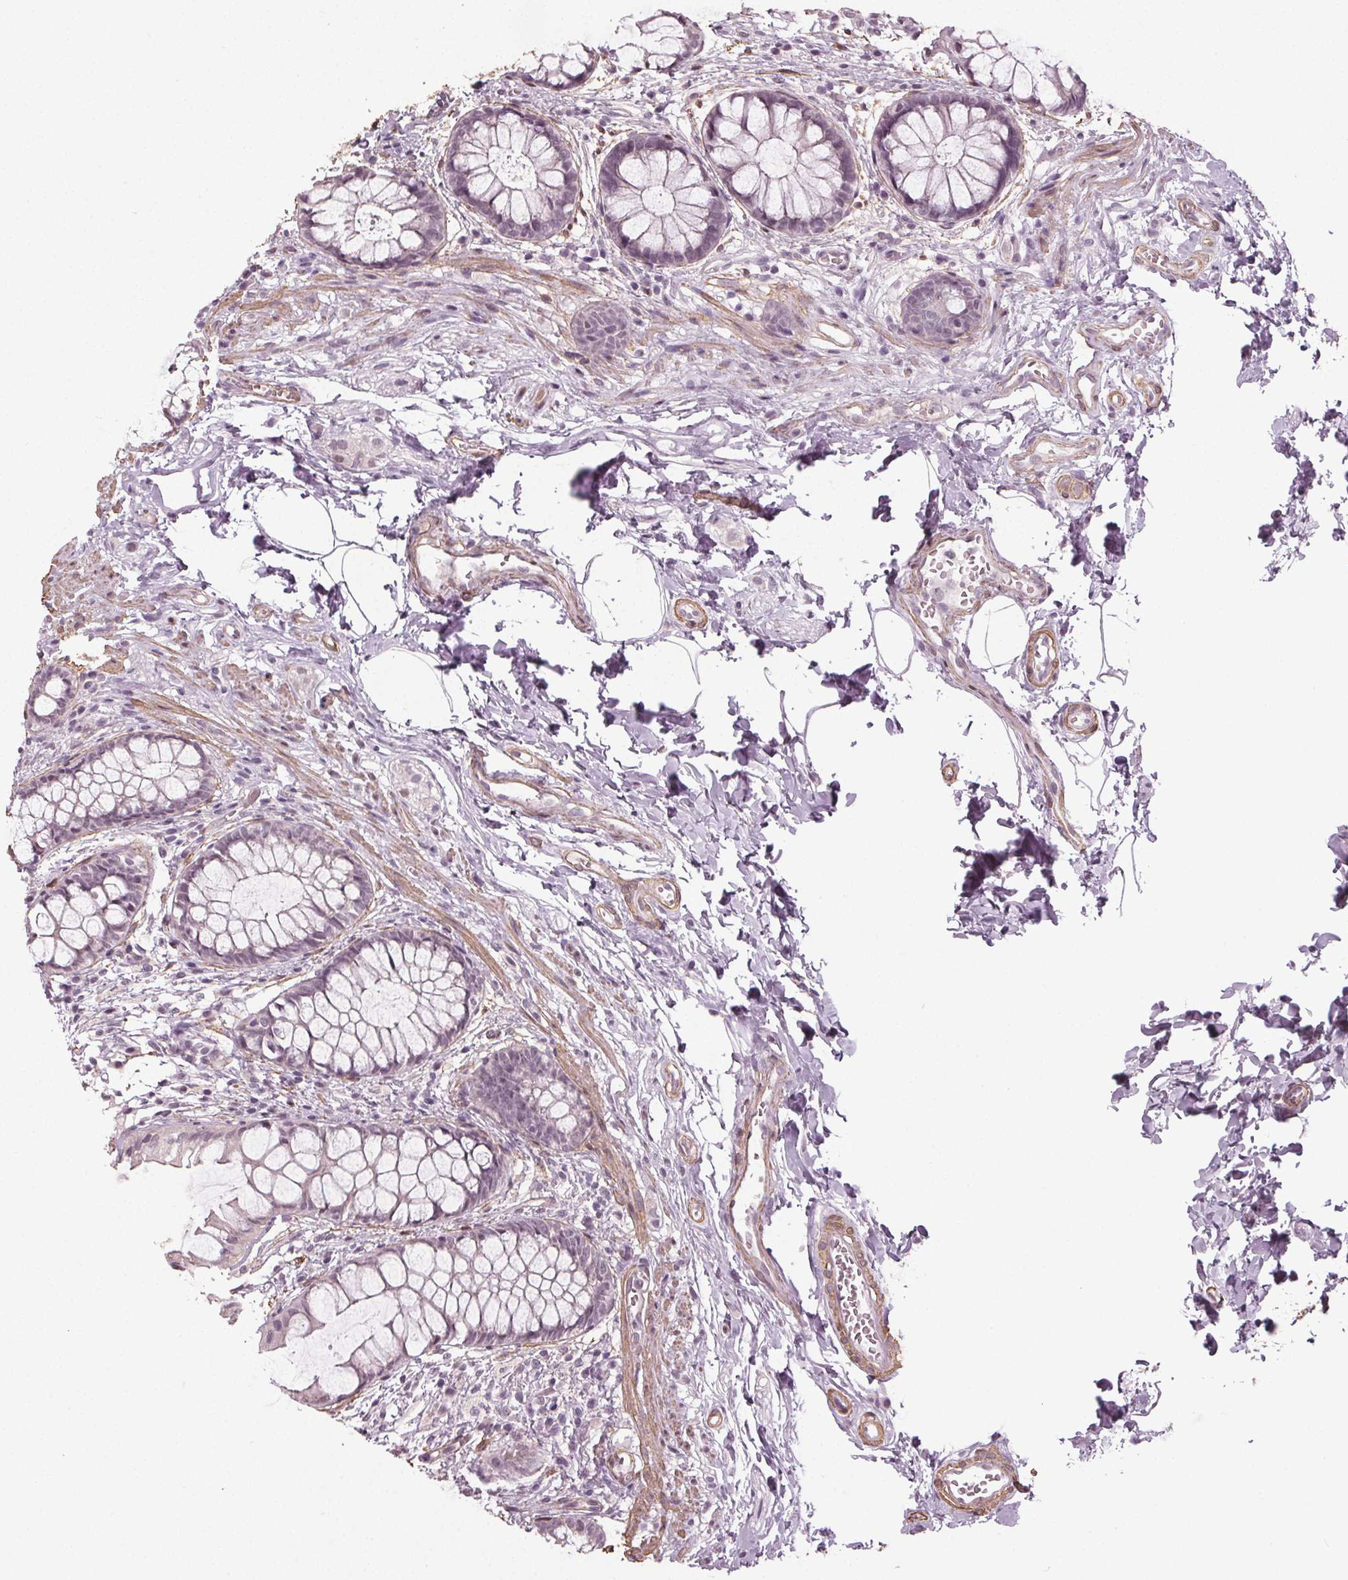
{"staining": {"intensity": "weak", "quantity": "<25%", "location": "cytoplasmic/membranous"}, "tissue": "rectum", "cell_type": "Glandular cells", "image_type": "normal", "snomed": [{"axis": "morphology", "description": "Normal tissue, NOS"}, {"axis": "topography", "description": "Rectum"}], "caption": "This is a histopathology image of immunohistochemistry (IHC) staining of unremarkable rectum, which shows no positivity in glandular cells. (Brightfield microscopy of DAB IHC at high magnification).", "gene": "PKP1", "patient": {"sex": "female", "age": 62}}